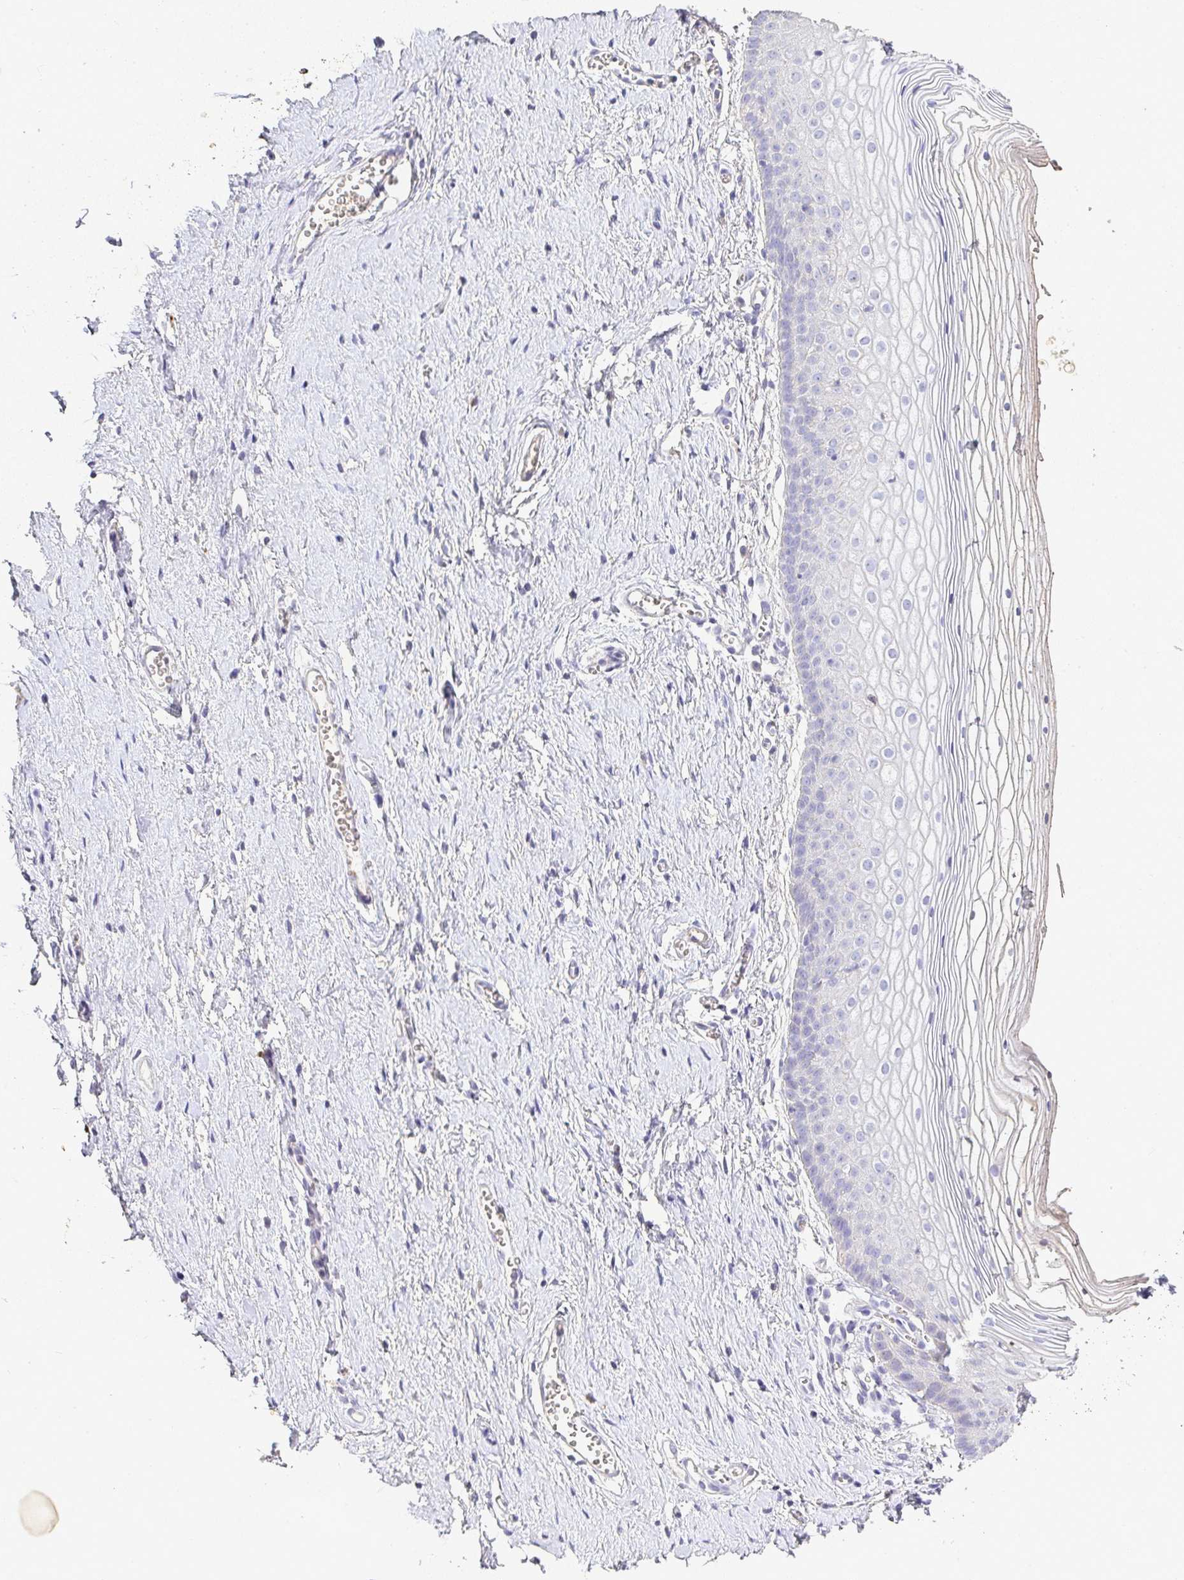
{"staining": {"intensity": "negative", "quantity": "none", "location": "none"}, "tissue": "vagina", "cell_type": "Squamous epithelial cells", "image_type": "normal", "snomed": [{"axis": "morphology", "description": "Normal tissue, NOS"}, {"axis": "topography", "description": "Vagina"}], "caption": "DAB (3,3'-diaminobenzidine) immunohistochemical staining of benign vagina reveals no significant expression in squamous epithelial cells.", "gene": "RPS2", "patient": {"sex": "female", "age": 56}}